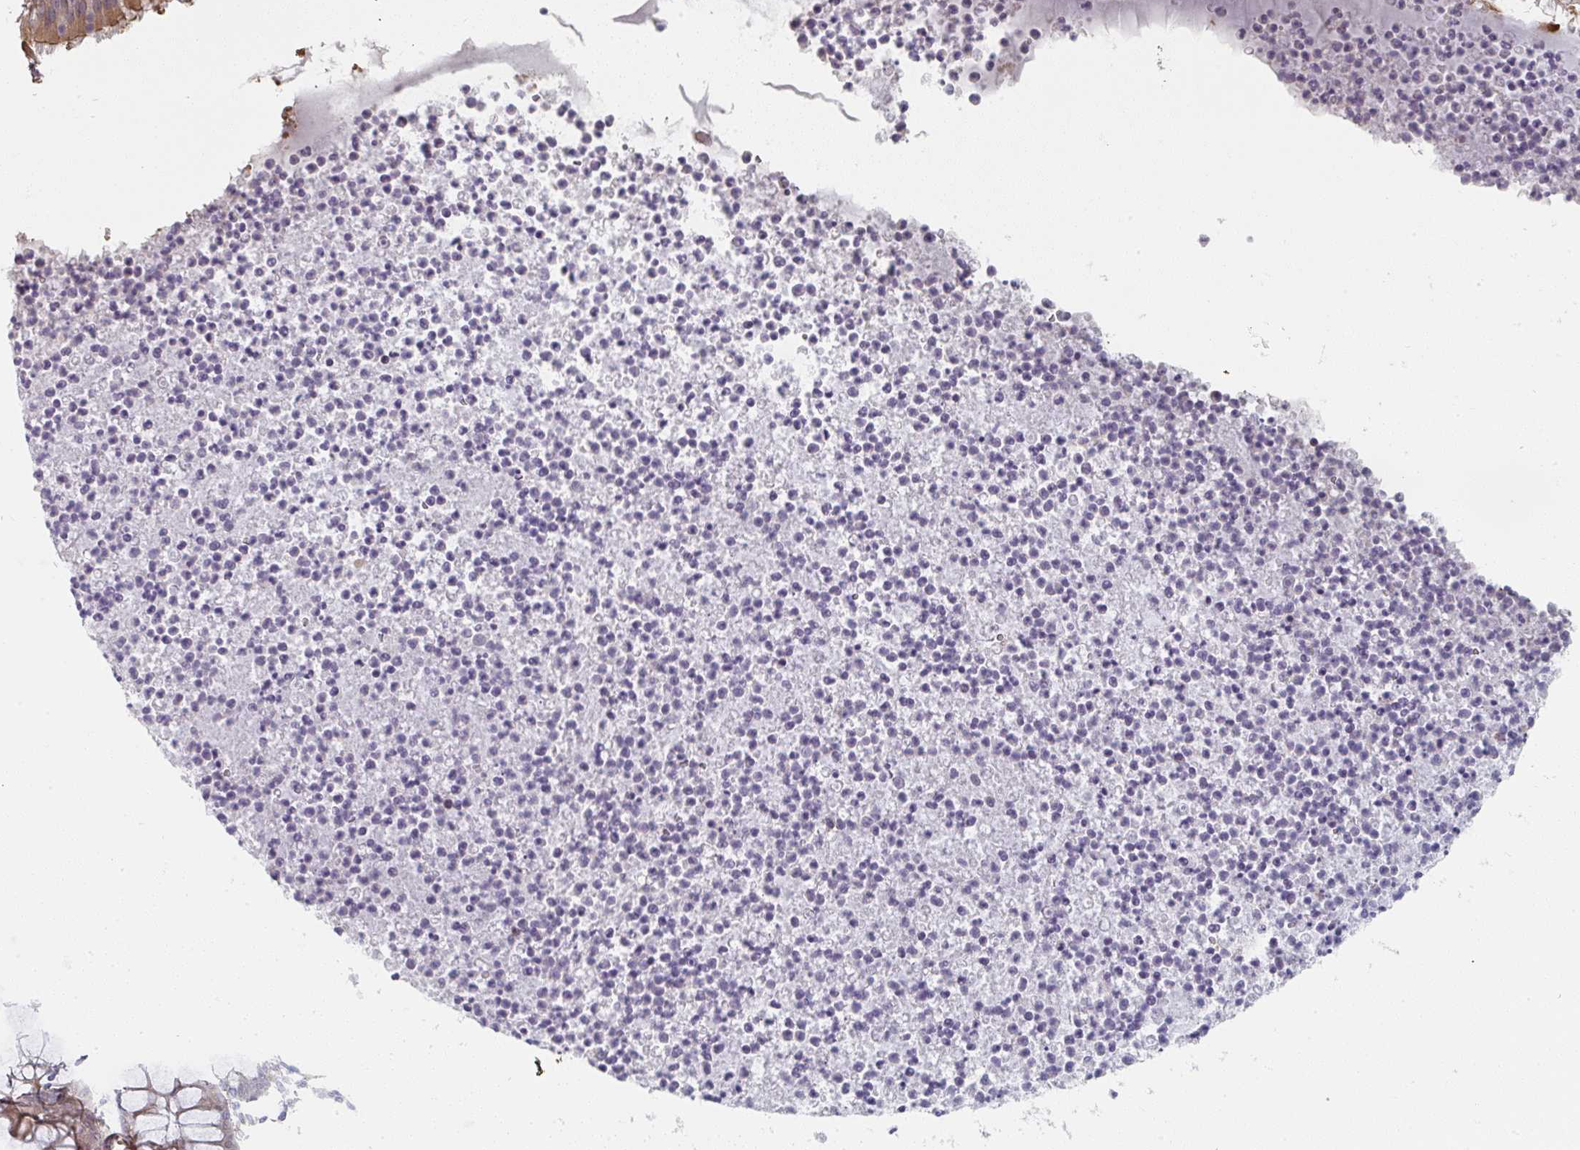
{"staining": {"intensity": "moderate", "quantity": ">75%", "location": "cytoplasmic/membranous"}, "tissue": "bronchus", "cell_type": "Respiratory epithelial cells", "image_type": "normal", "snomed": [{"axis": "morphology", "description": "Normal tissue, NOS"}, {"axis": "topography", "description": "Cartilage tissue"}, {"axis": "topography", "description": "Bronchus"}], "caption": "A micrograph of human bronchus stained for a protein reveals moderate cytoplasmic/membranous brown staining in respiratory epithelial cells. Nuclei are stained in blue.", "gene": "RANGRF", "patient": {"sex": "male", "age": 56}}